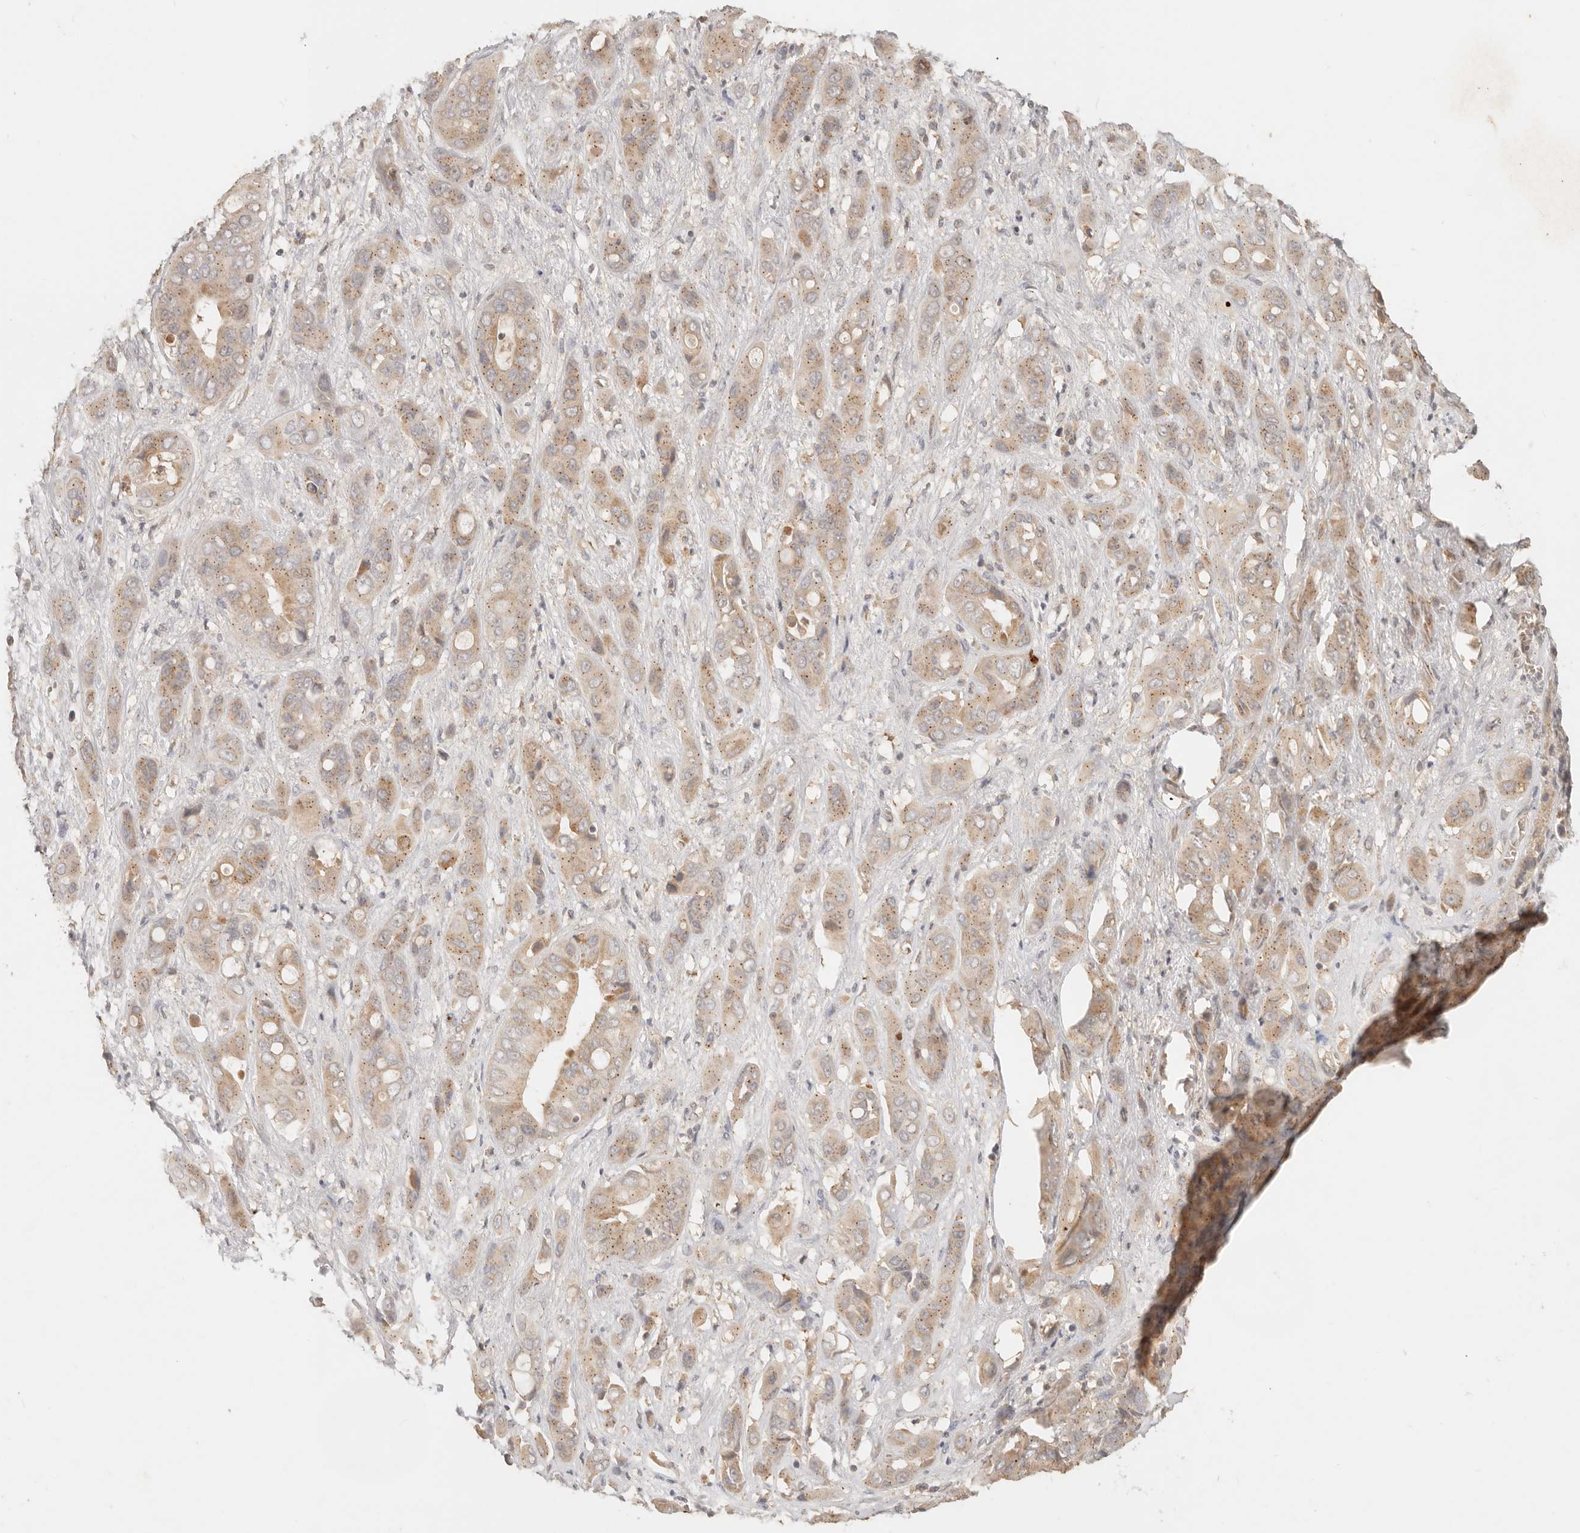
{"staining": {"intensity": "weak", "quantity": ">75%", "location": "cytoplasmic/membranous"}, "tissue": "liver cancer", "cell_type": "Tumor cells", "image_type": "cancer", "snomed": [{"axis": "morphology", "description": "Cholangiocarcinoma"}, {"axis": "topography", "description": "Liver"}], "caption": "Weak cytoplasmic/membranous positivity for a protein is appreciated in about >75% of tumor cells of liver cancer using IHC.", "gene": "LMO4", "patient": {"sex": "female", "age": 52}}